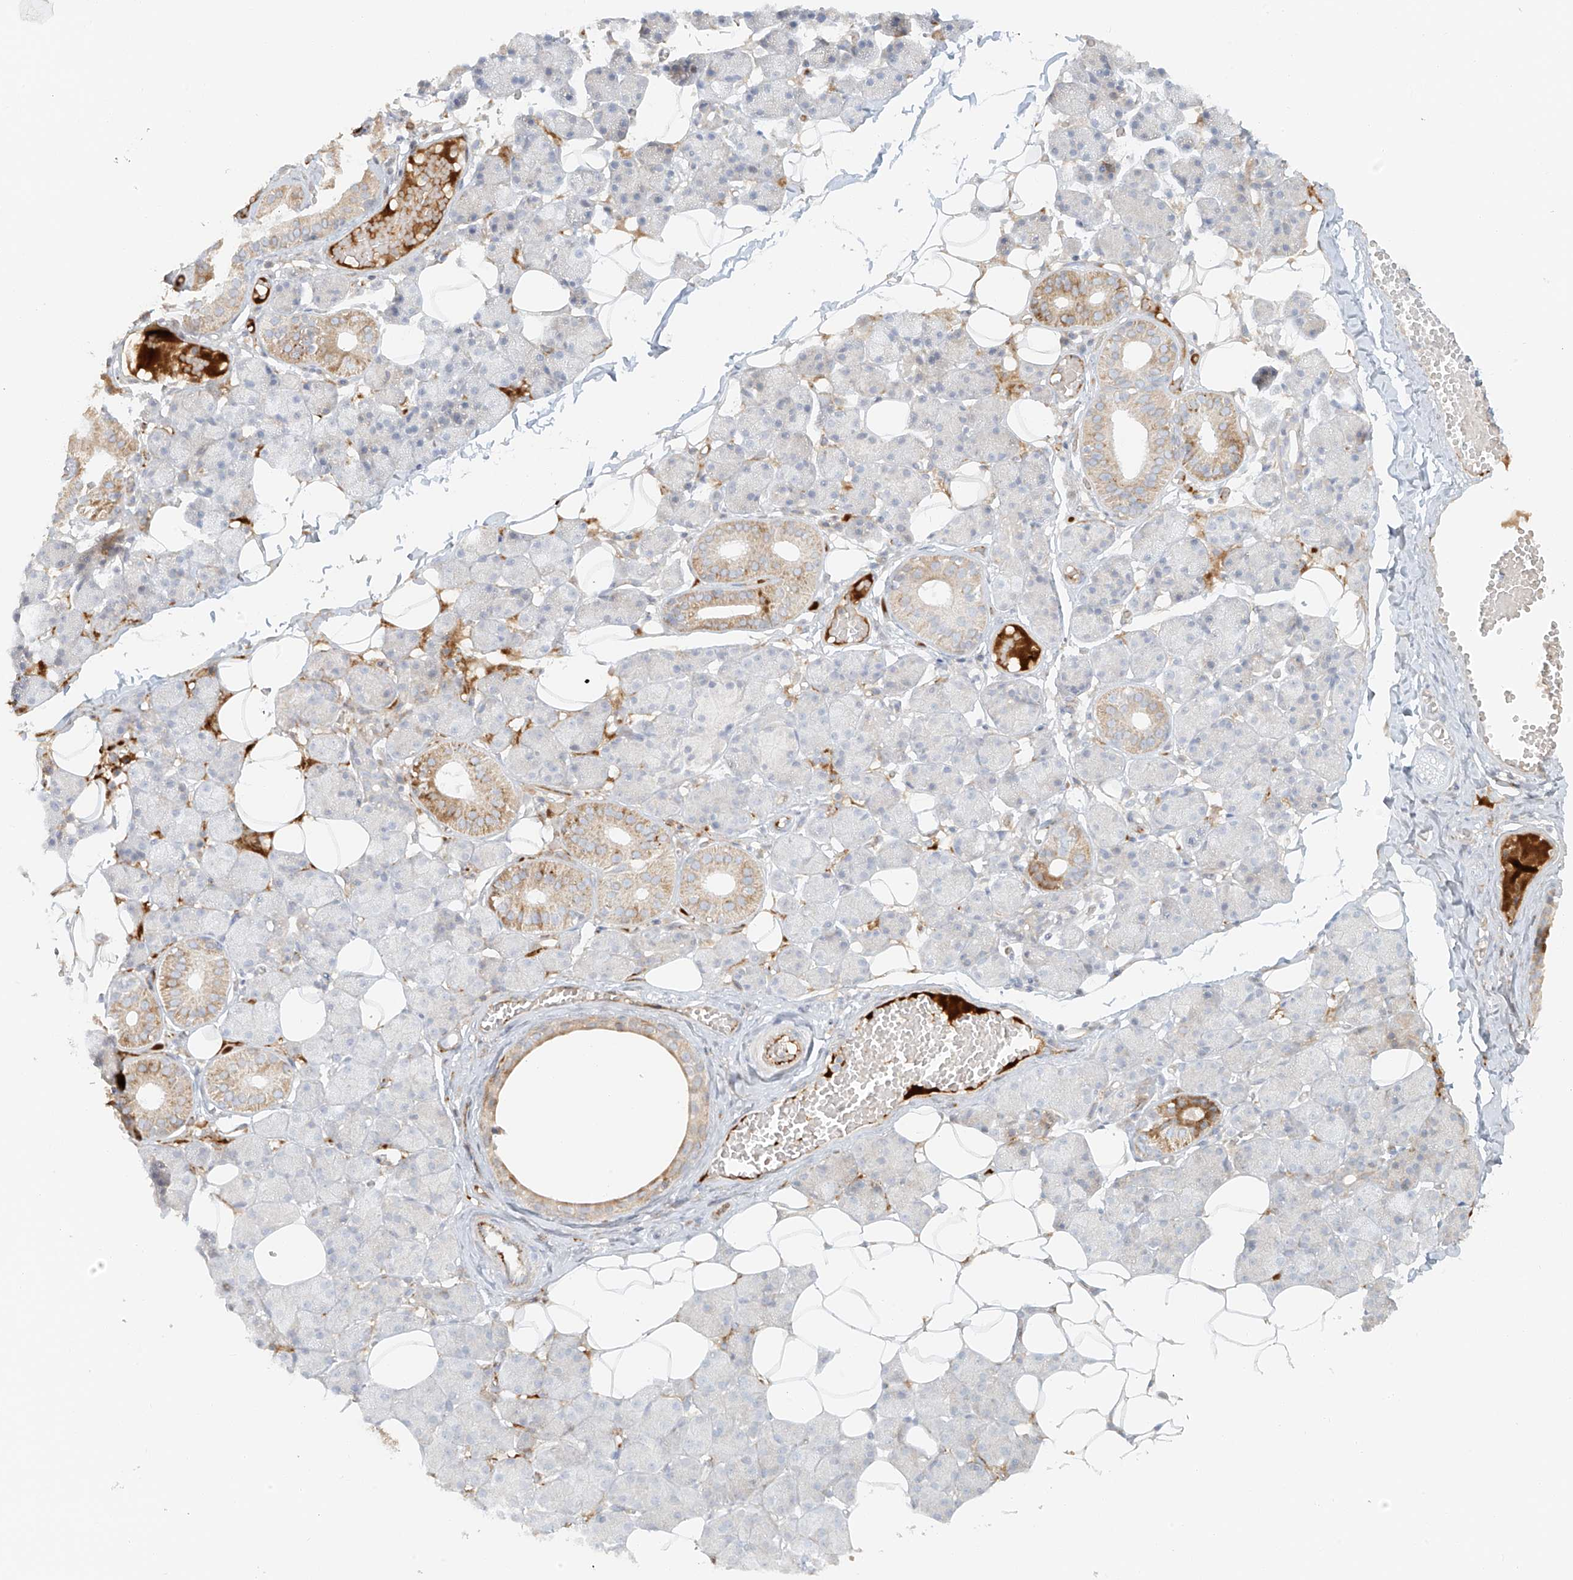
{"staining": {"intensity": "strong", "quantity": "<25%", "location": "cytoplasmic/membranous"}, "tissue": "salivary gland", "cell_type": "Glandular cells", "image_type": "normal", "snomed": [{"axis": "morphology", "description": "Normal tissue, NOS"}, {"axis": "topography", "description": "Salivary gland"}], "caption": "Unremarkable salivary gland reveals strong cytoplasmic/membranous expression in about <25% of glandular cells.", "gene": "MIPEP", "patient": {"sex": "female", "age": 33}}